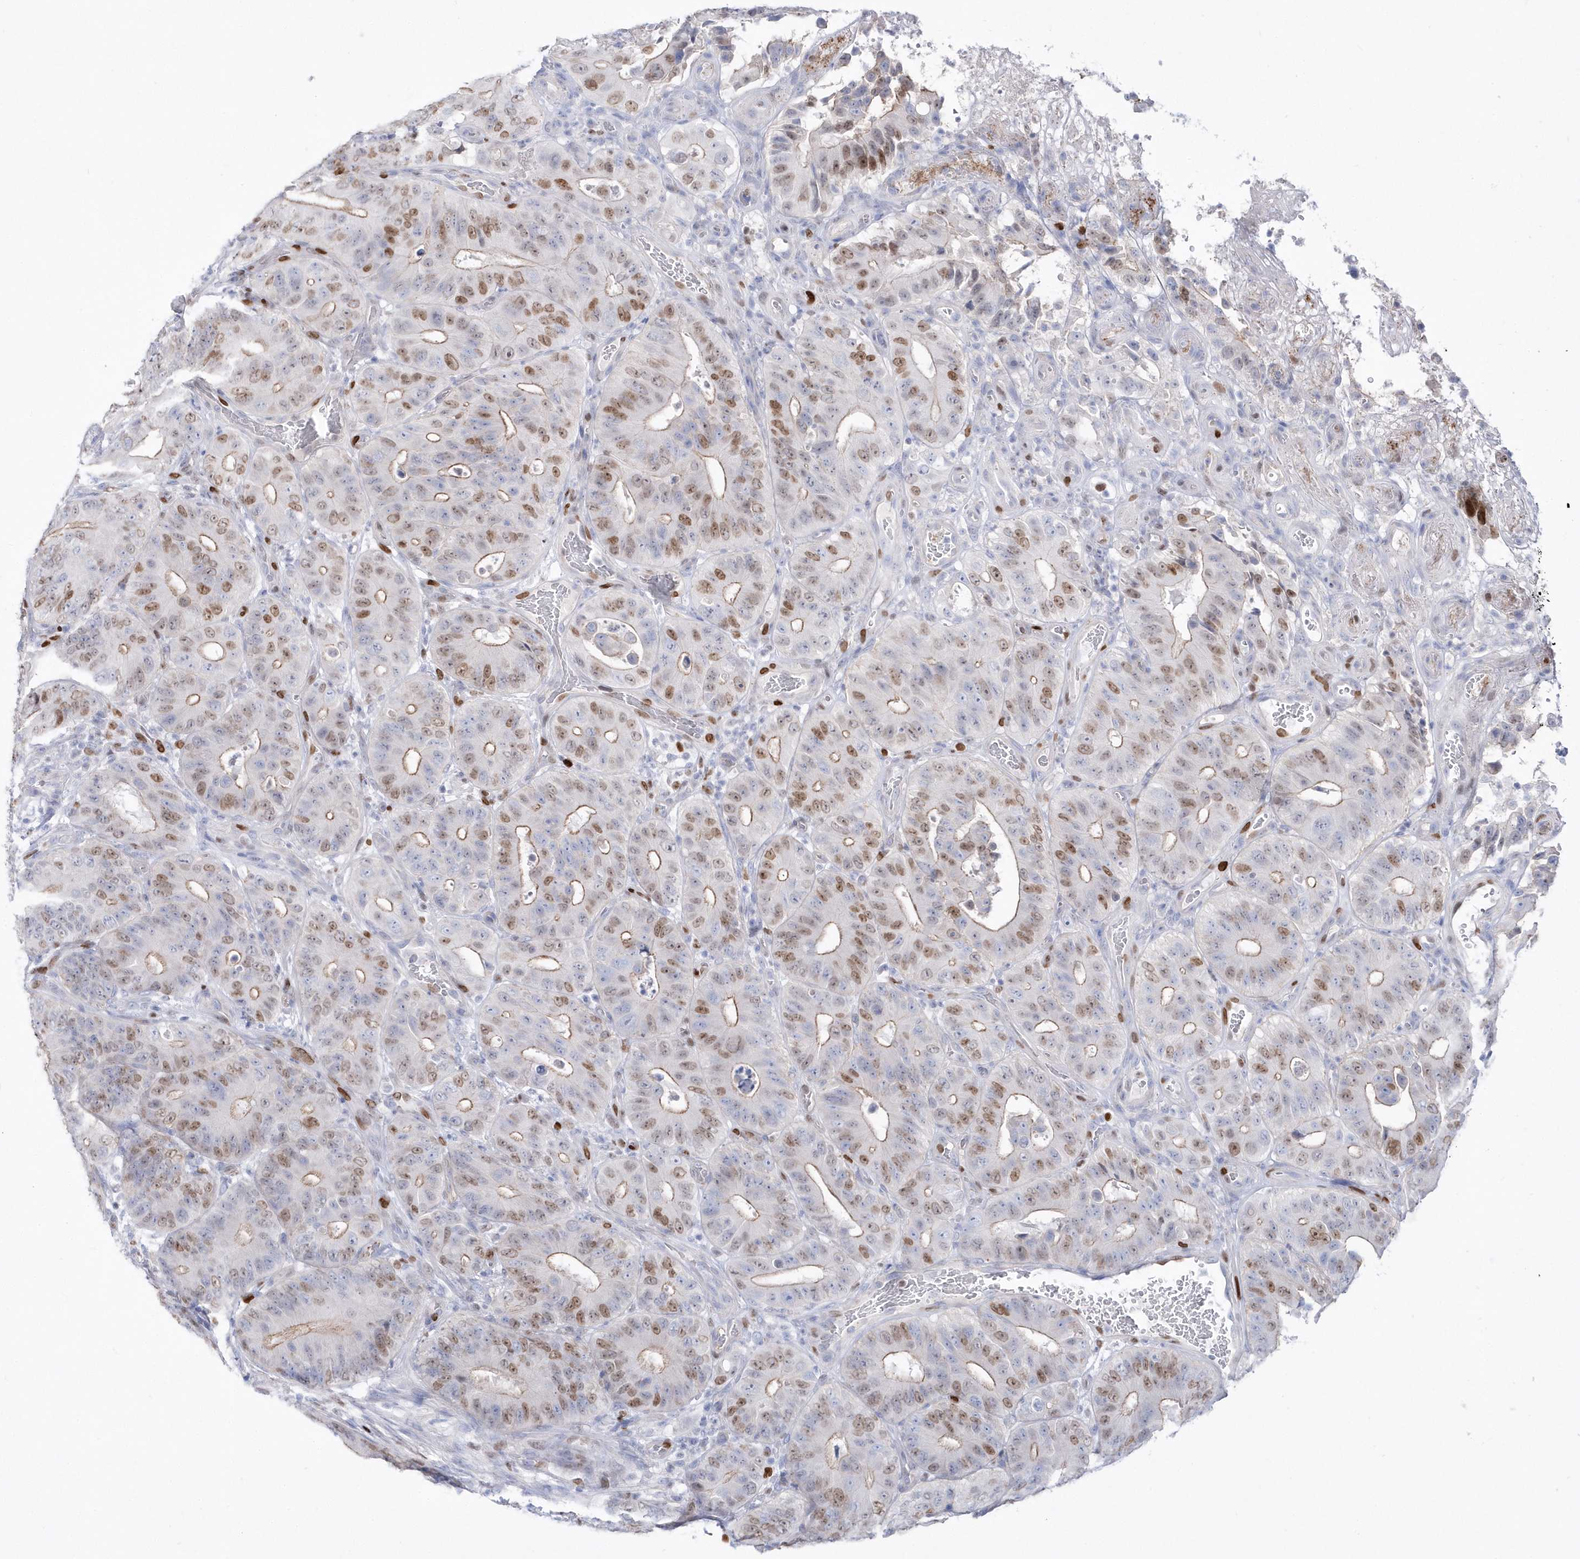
{"staining": {"intensity": "moderate", "quantity": "25%-75%", "location": "cytoplasmic/membranous,nuclear"}, "tissue": "colorectal cancer", "cell_type": "Tumor cells", "image_type": "cancer", "snomed": [{"axis": "morphology", "description": "Adenocarcinoma, NOS"}, {"axis": "topography", "description": "Colon"}], "caption": "An image showing moderate cytoplasmic/membranous and nuclear positivity in approximately 25%-75% of tumor cells in adenocarcinoma (colorectal), as visualized by brown immunohistochemical staining.", "gene": "TMCO6", "patient": {"sex": "male", "age": 83}}